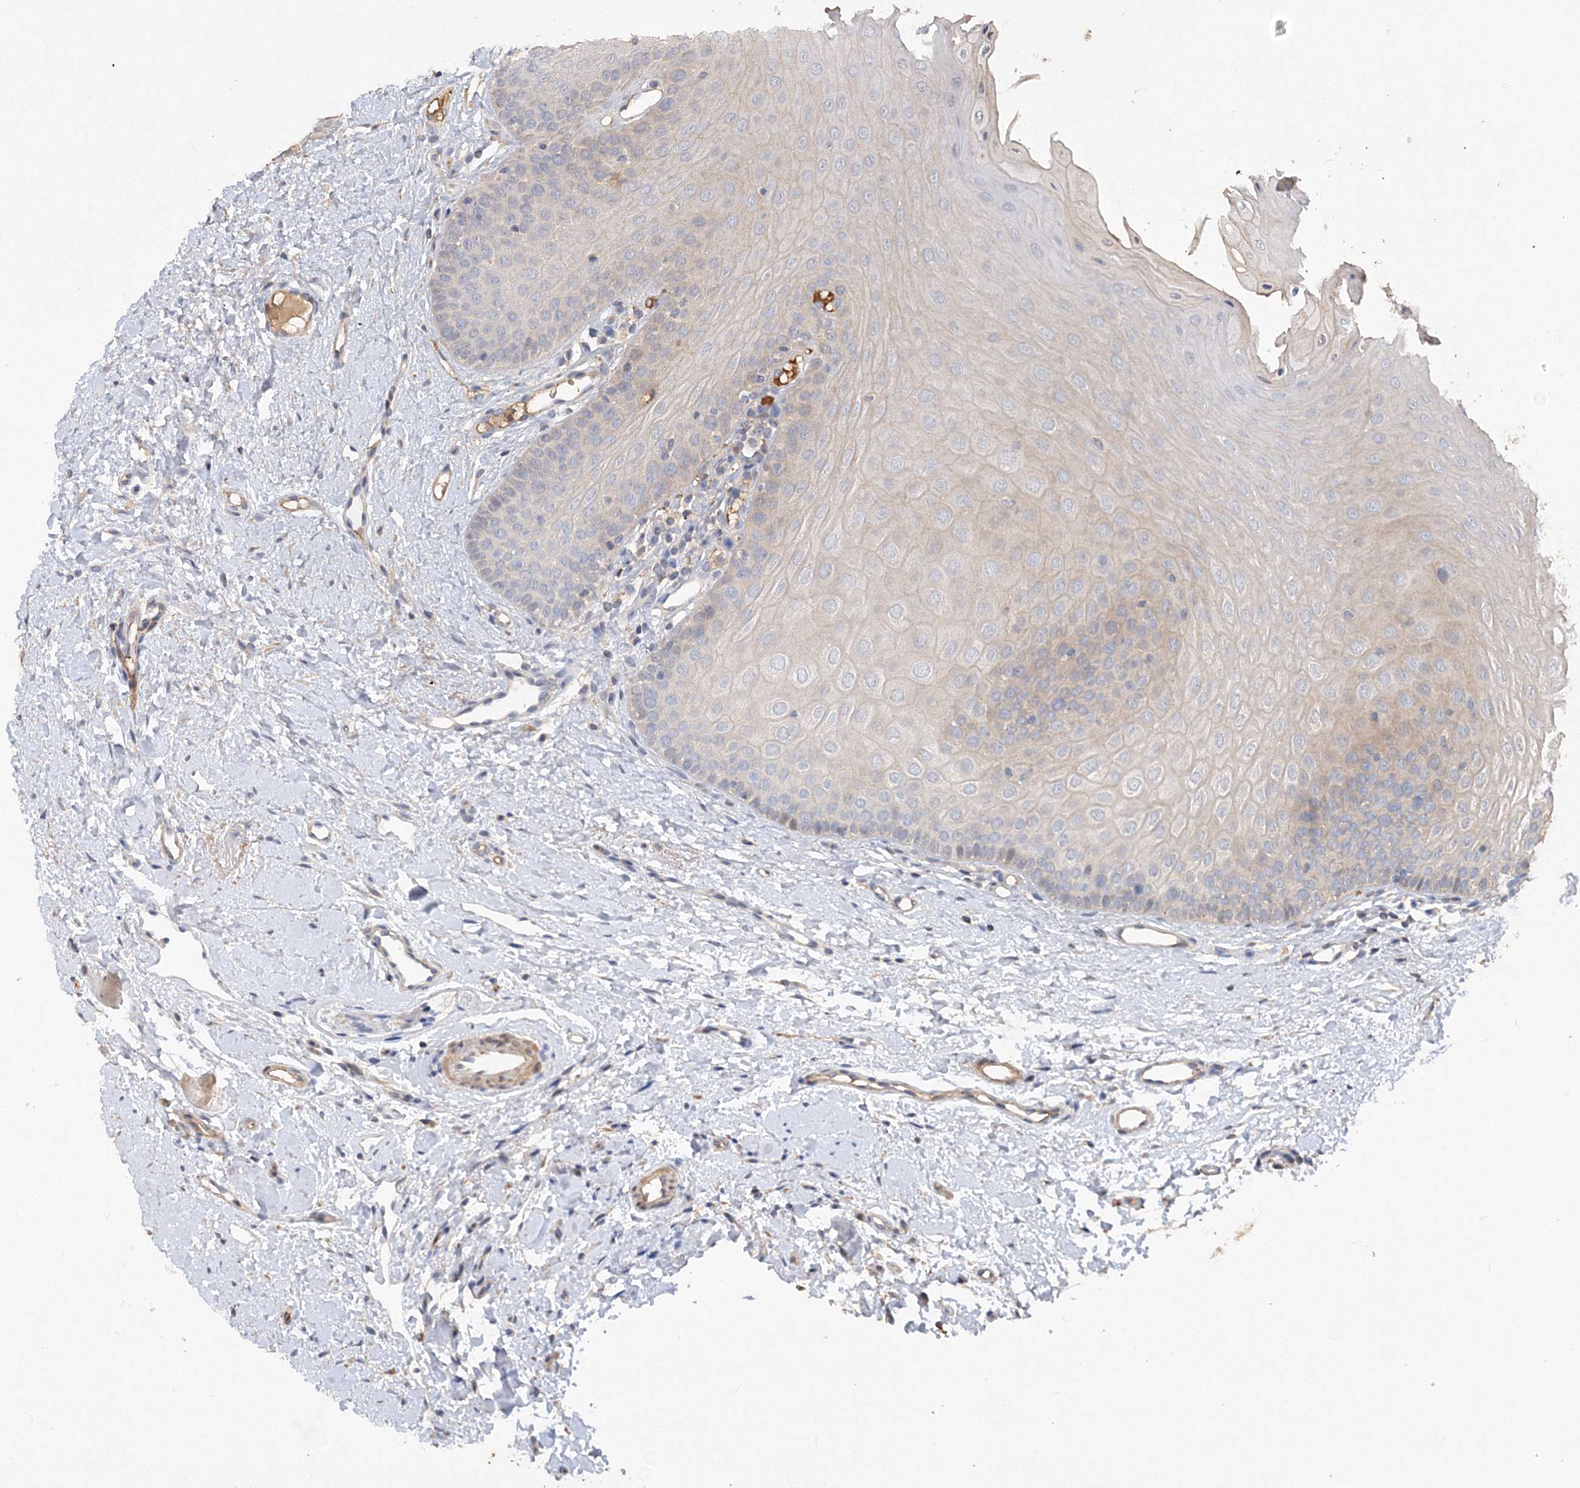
{"staining": {"intensity": "weak", "quantity": "25%-75%", "location": "cytoplasmic/membranous"}, "tissue": "oral mucosa", "cell_type": "Squamous epithelial cells", "image_type": "normal", "snomed": [{"axis": "morphology", "description": "Normal tissue, NOS"}, {"axis": "topography", "description": "Oral tissue"}], "caption": "IHC of benign human oral mucosa demonstrates low levels of weak cytoplasmic/membranous positivity in about 25%-75% of squamous epithelial cells. (DAB (3,3'-diaminobenzidine) IHC, brown staining for protein, blue staining for nuclei).", "gene": "GRINA", "patient": {"sex": "female", "age": 68}}